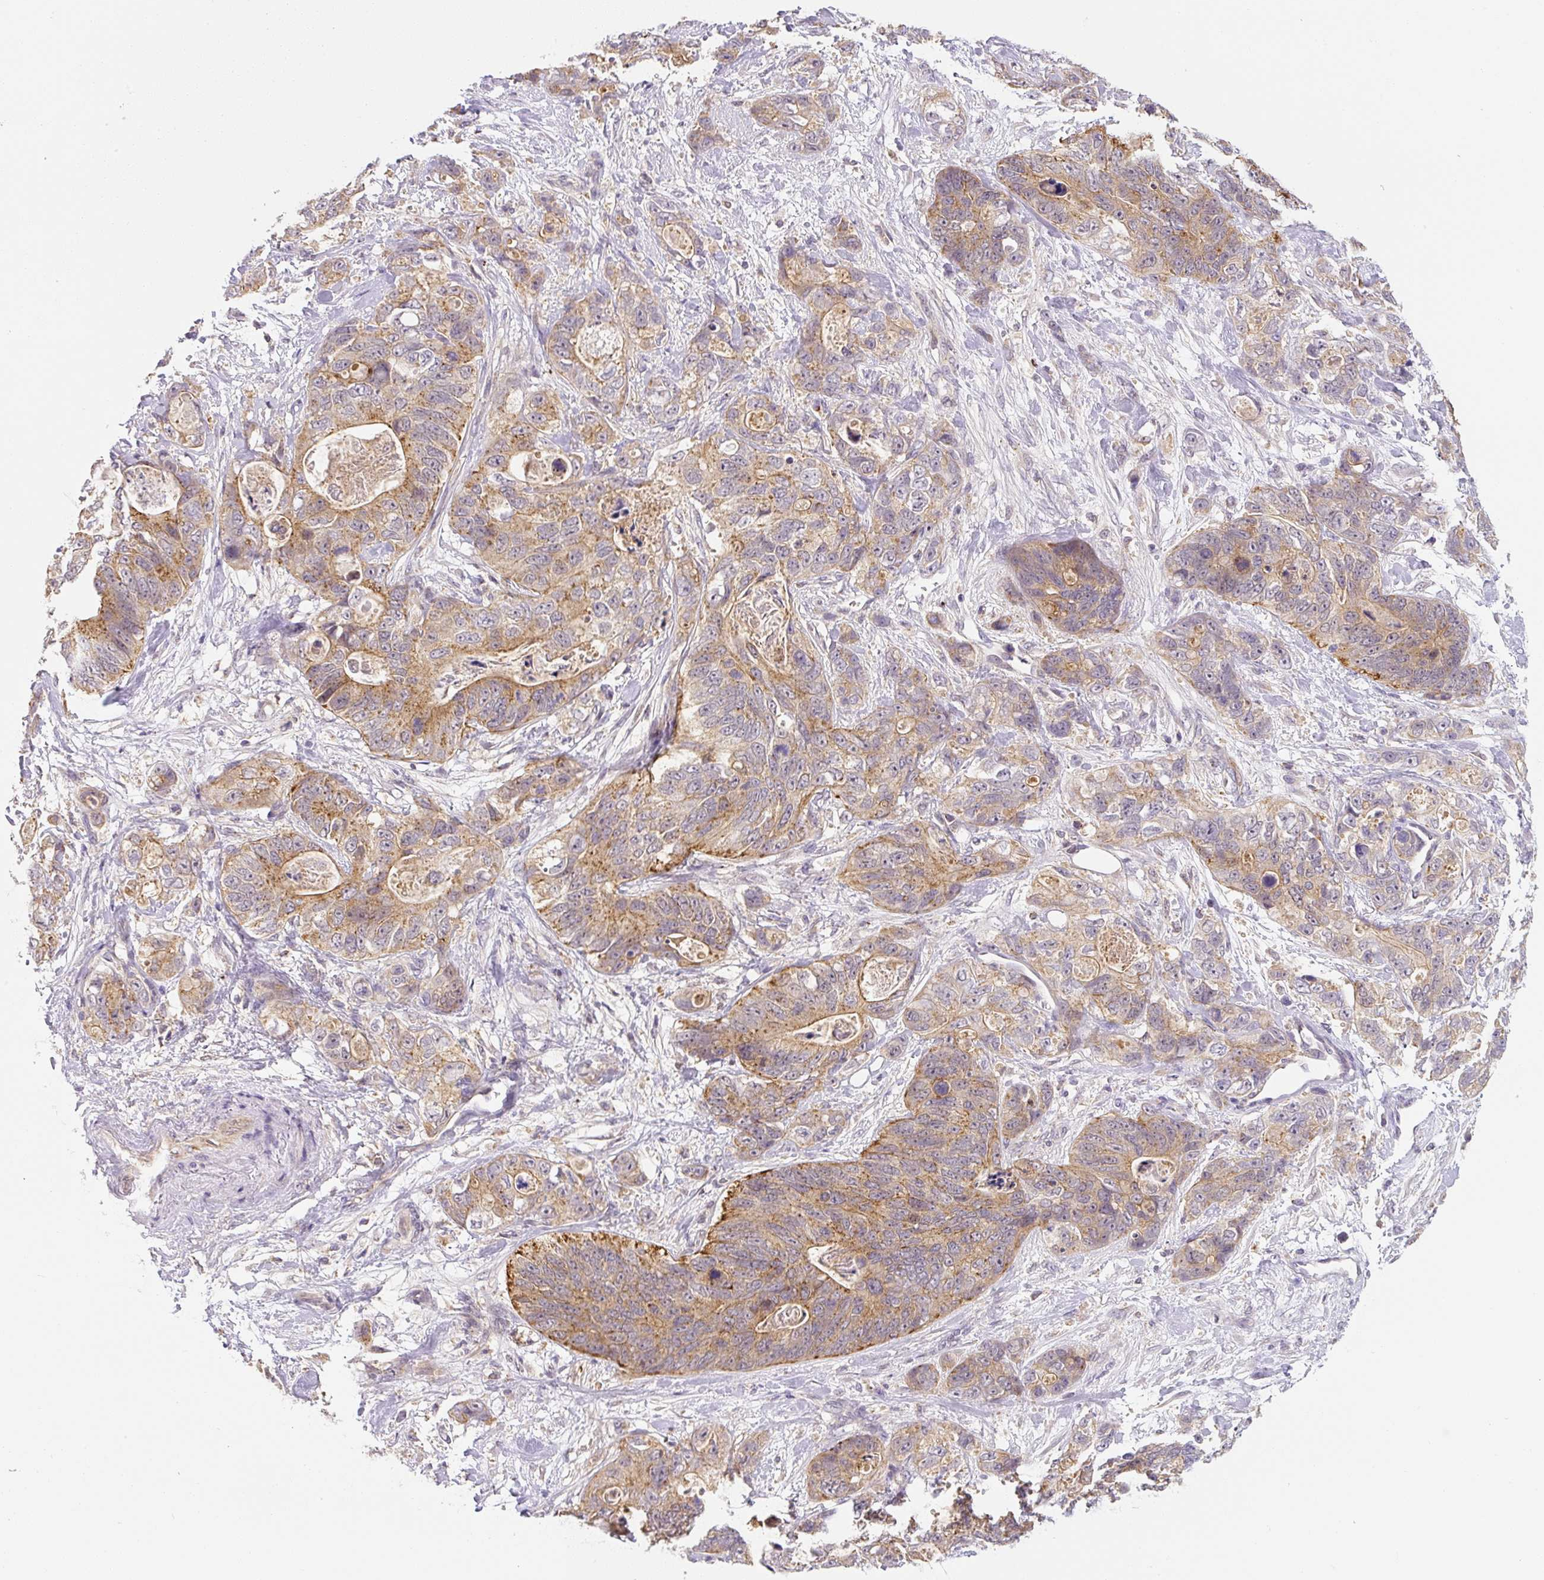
{"staining": {"intensity": "moderate", "quantity": ">75%", "location": "cytoplasmic/membranous"}, "tissue": "stomach cancer", "cell_type": "Tumor cells", "image_type": "cancer", "snomed": [{"axis": "morphology", "description": "Normal tissue, NOS"}, {"axis": "morphology", "description": "Adenocarcinoma, NOS"}, {"axis": "topography", "description": "Stomach"}], "caption": "Stomach adenocarcinoma stained with a brown dye demonstrates moderate cytoplasmic/membranous positive positivity in about >75% of tumor cells.", "gene": "PLA2G4A", "patient": {"sex": "female", "age": 89}}